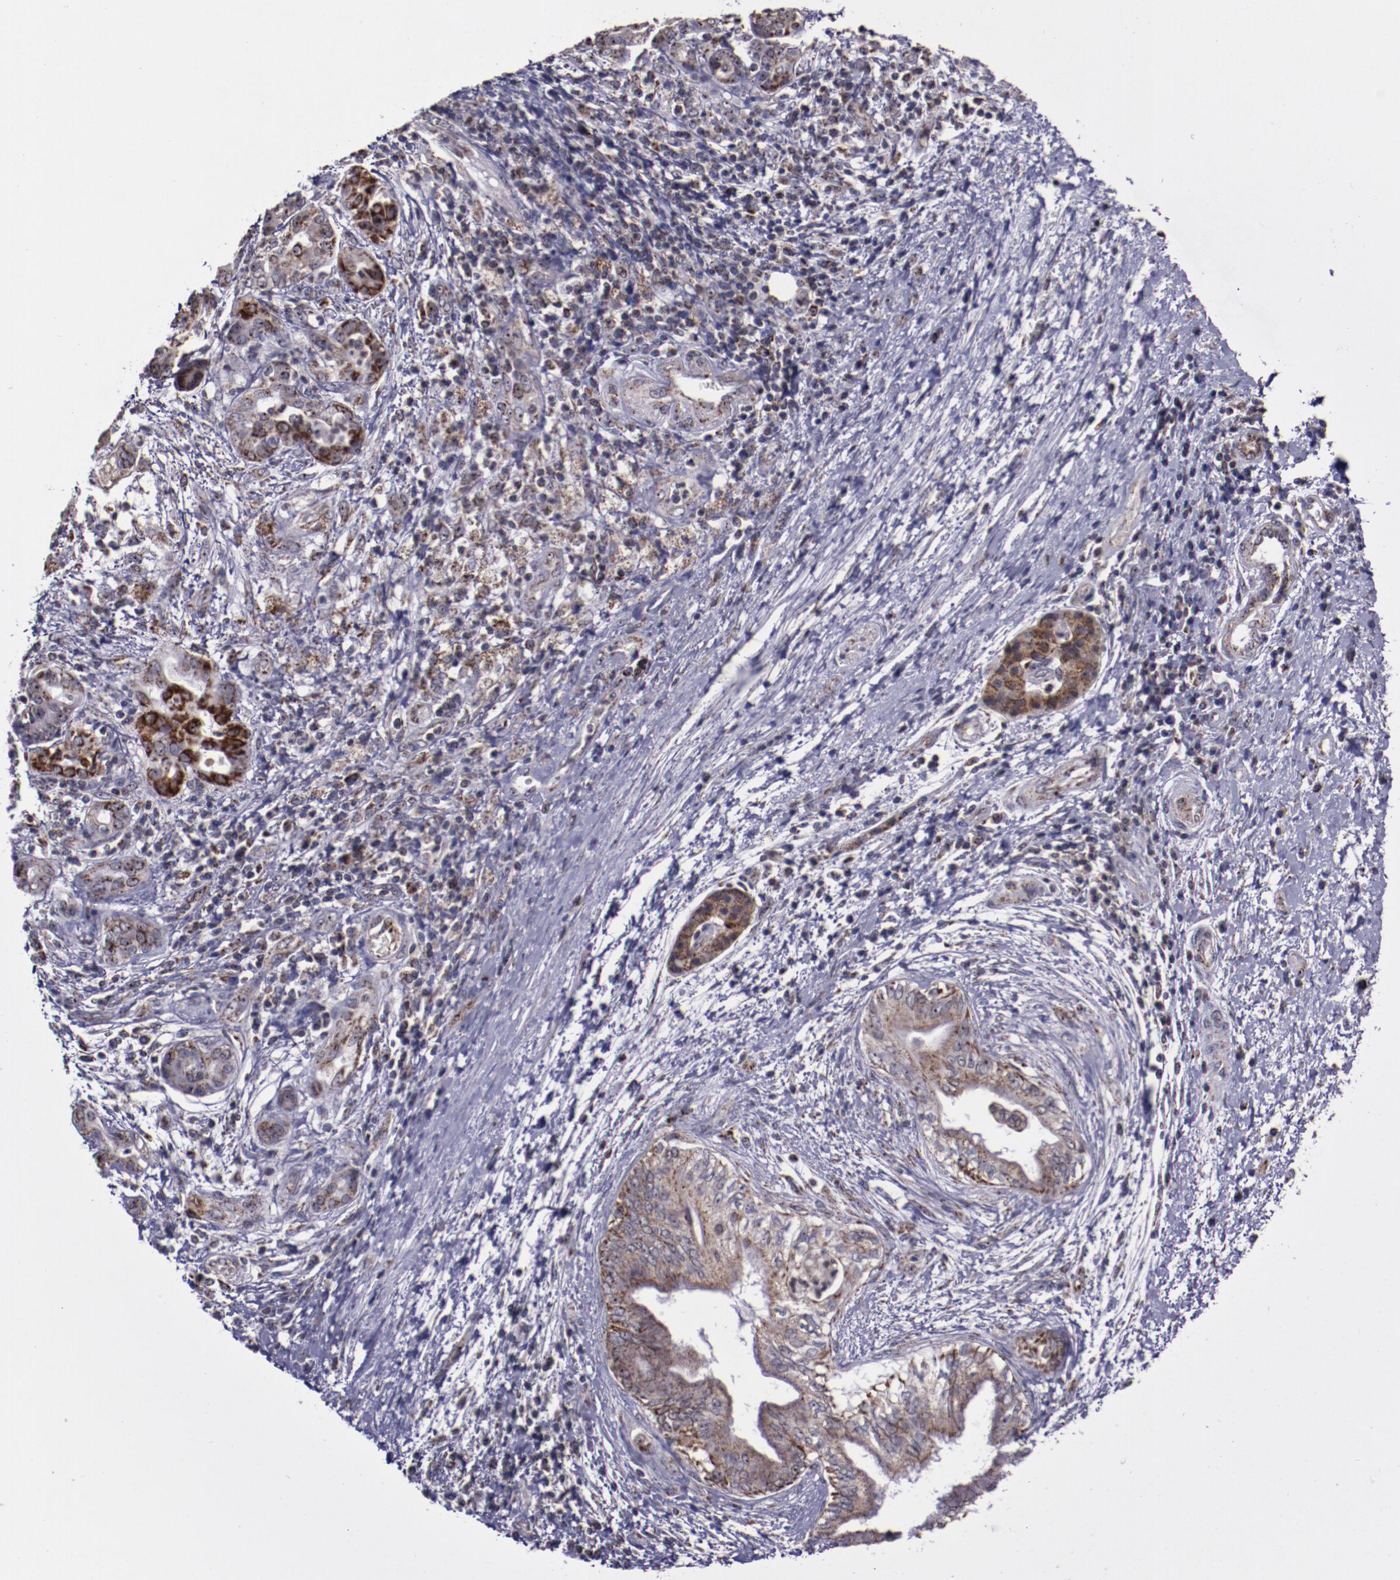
{"staining": {"intensity": "moderate", "quantity": "25%-75%", "location": "cytoplasmic/membranous"}, "tissue": "pancreatic cancer", "cell_type": "Tumor cells", "image_type": "cancer", "snomed": [{"axis": "morphology", "description": "Adenocarcinoma, NOS"}, {"axis": "topography", "description": "Pancreas"}], "caption": "IHC image of pancreatic adenocarcinoma stained for a protein (brown), which reveals medium levels of moderate cytoplasmic/membranous expression in about 25%-75% of tumor cells.", "gene": "LONP1", "patient": {"sex": "female", "age": 70}}